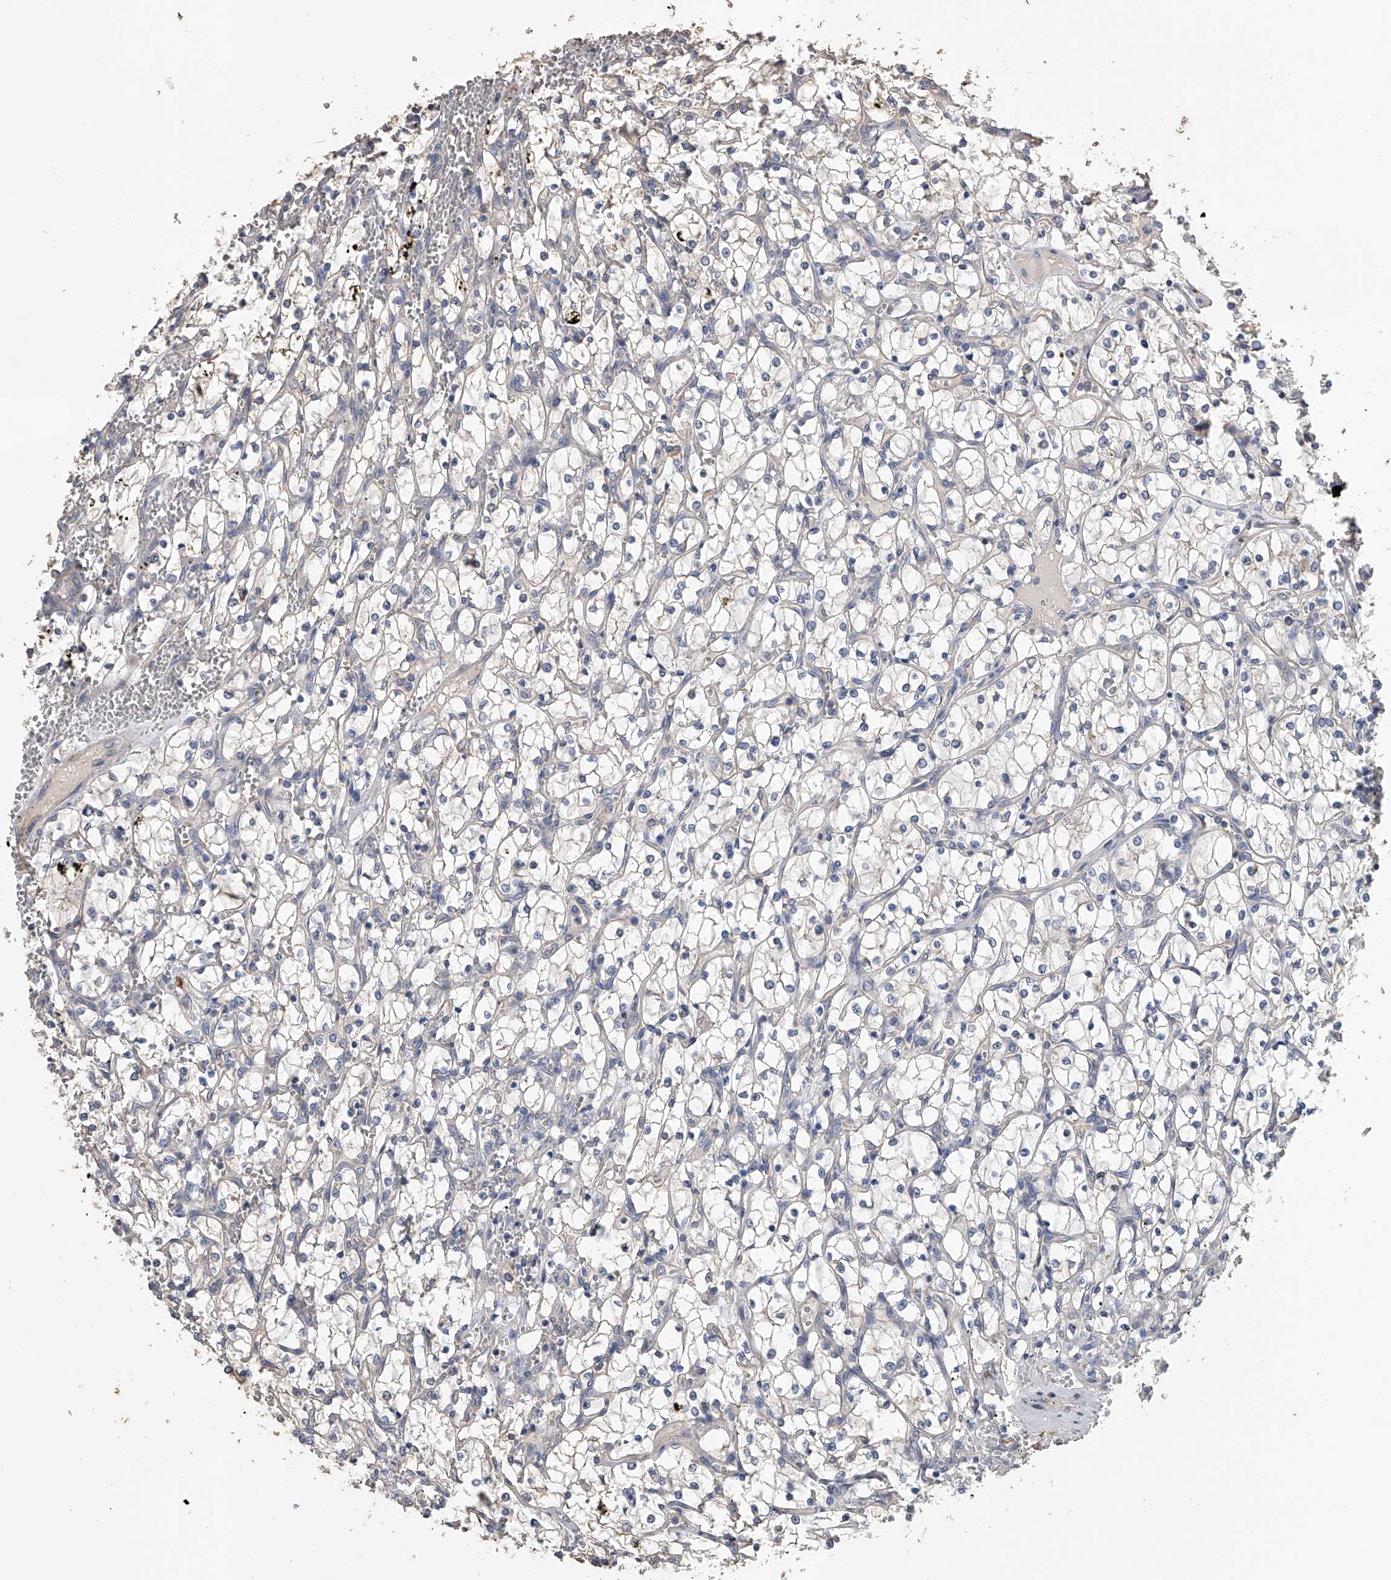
{"staining": {"intensity": "negative", "quantity": "none", "location": "none"}, "tissue": "renal cancer", "cell_type": "Tumor cells", "image_type": "cancer", "snomed": [{"axis": "morphology", "description": "Adenocarcinoma, NOS"}, {"axis": "topography", "description": "Kidney"}], "caption": "There is no significant expression in tumor cells of renal adenocarcinoma.", "gene": "ZNF343", "patient": {"sex": "female", "age": 69}}